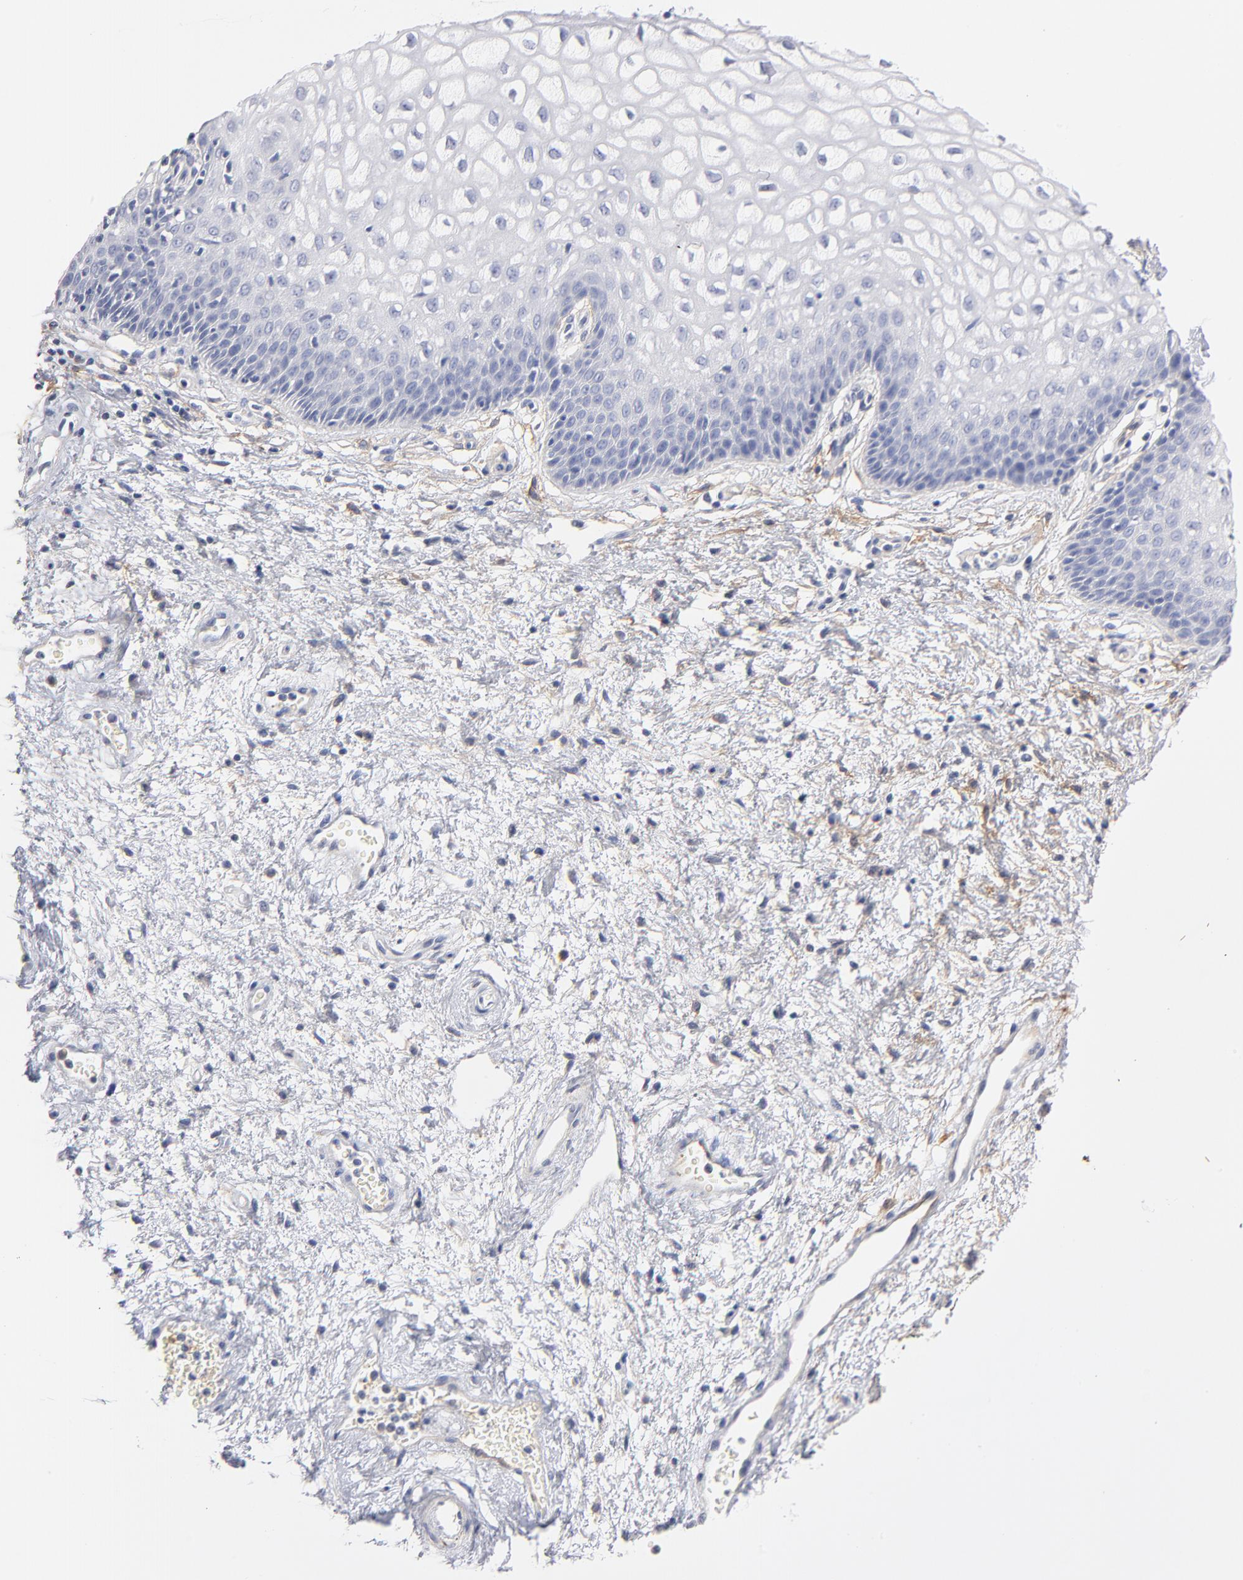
{"staining": {"intensity": "negative", "quantity": "none", "location": "none"}, "tissue": "vagina", "cell_type": "Squamous epithelial cells", "image_type": "normal", "snomed": [{"axis": "morphology", "description": "Normal tissue, NOS"}, {"axis": "topography", "description": "Vagina"}], "caption": "High magnification brightfield microscopy of benign vagina stained with DAB (3,3'-diaminobenzidine) (brown) and counterstained with hematoxylin (blue): squamous epithelial cells show no significant staining. The staining was performed using DAB (3,3'-diaminobenzidine) to visualize the protein expression in brown, while the nuclei were stained in blue with hematoxylin (Magnification: 20x).", "gene": "ITGA8", "patient": {"sex": "female", "age": 34}}